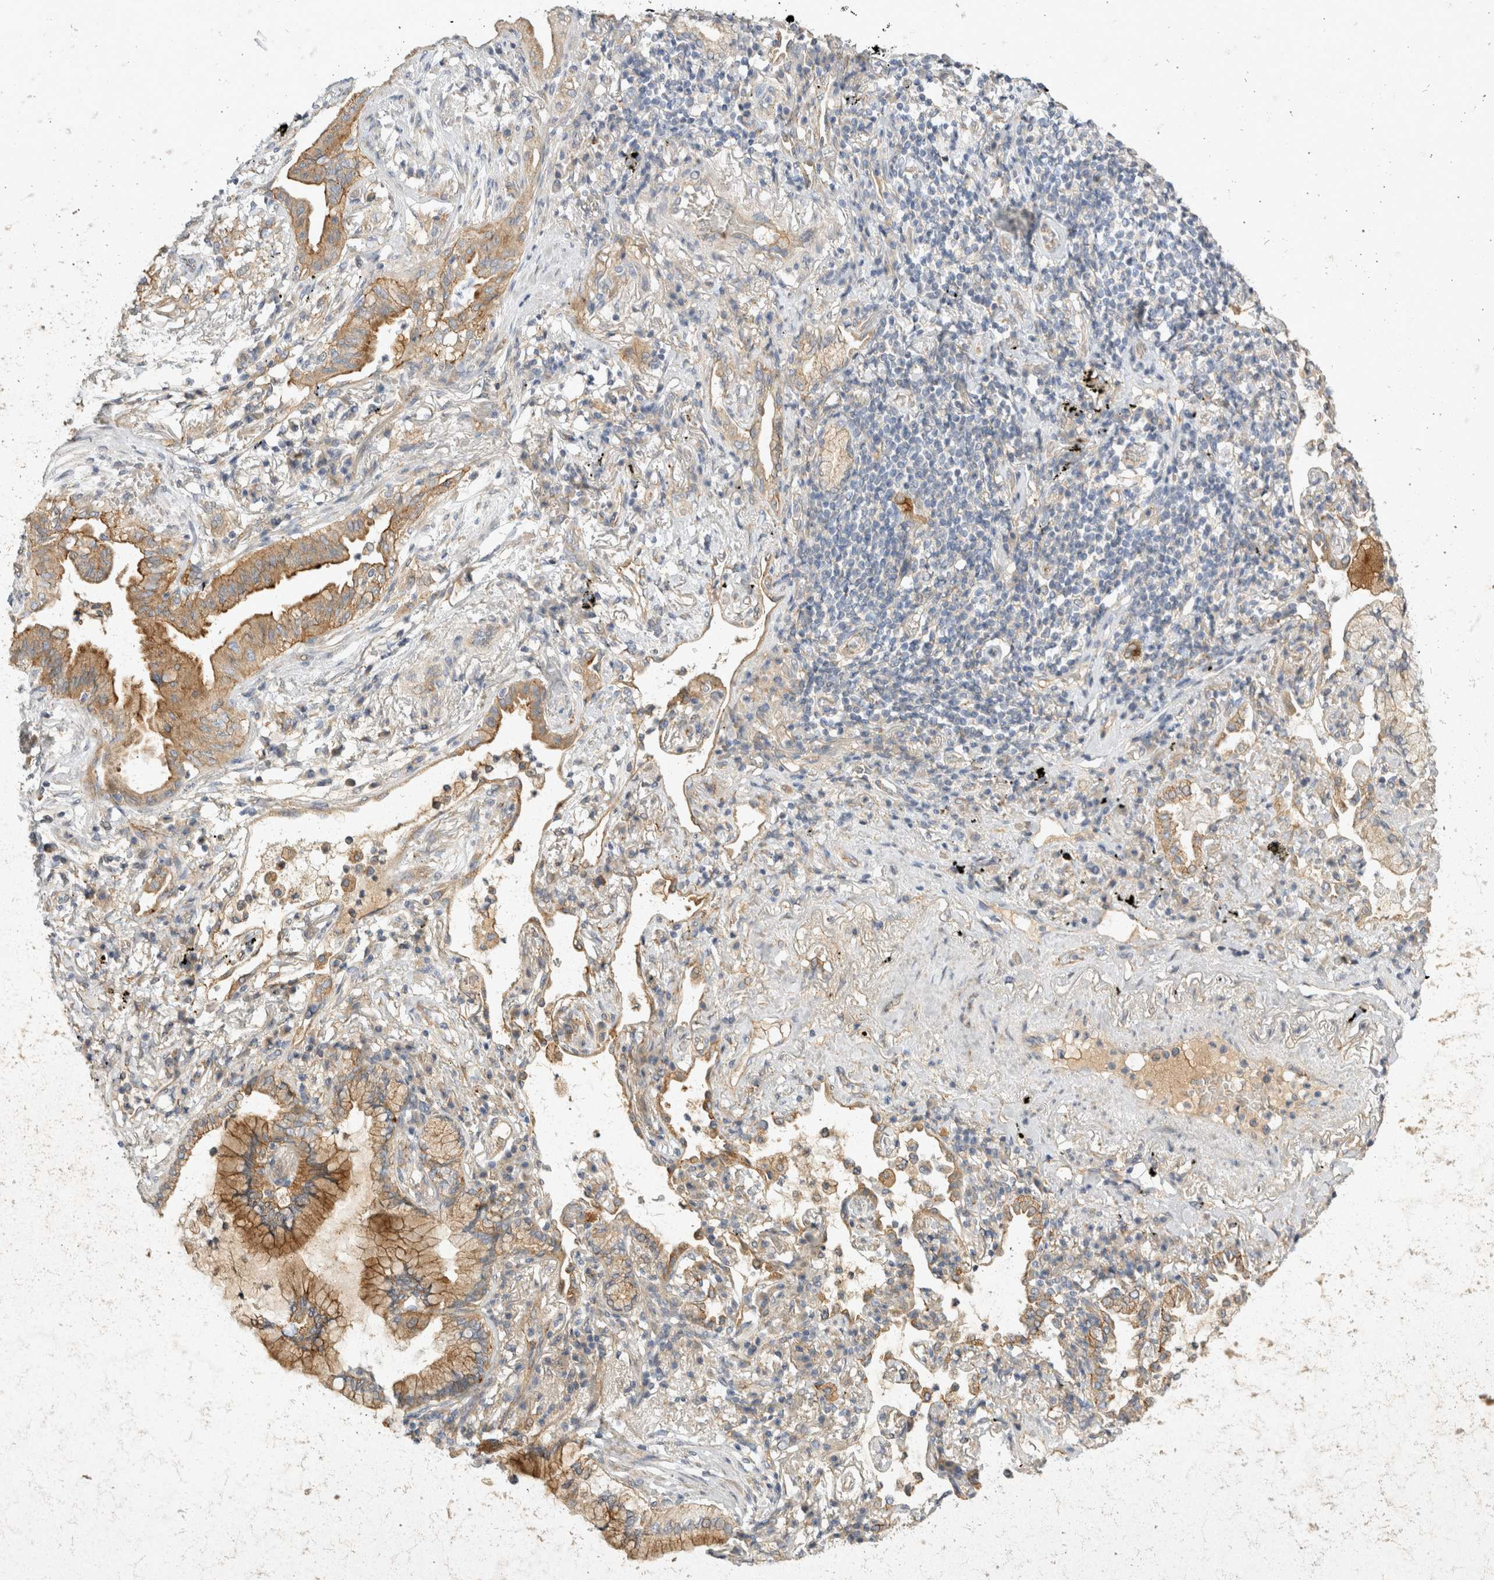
{"staining": {"intensity": "moderate", "quantity": "25%-75%", "location": "cytoplasmic/membranous"}, "tissue": "lung cancer", "cell_type": "Tumor cells", "image_type": "cancer", "snomed": [{"axis": "morphology", "description": "Adenocarcinoma, NOS"}, {"axis": "topography", "description": "Lung"}], "caption": "Protein expression analysis of lung cancer shows moderate cytoplasmic/membranous positivity in approximately 25%-75% of tumor cells.", "gene": "TOM1L2", "patient": {"sex": "female", "age": 70}}